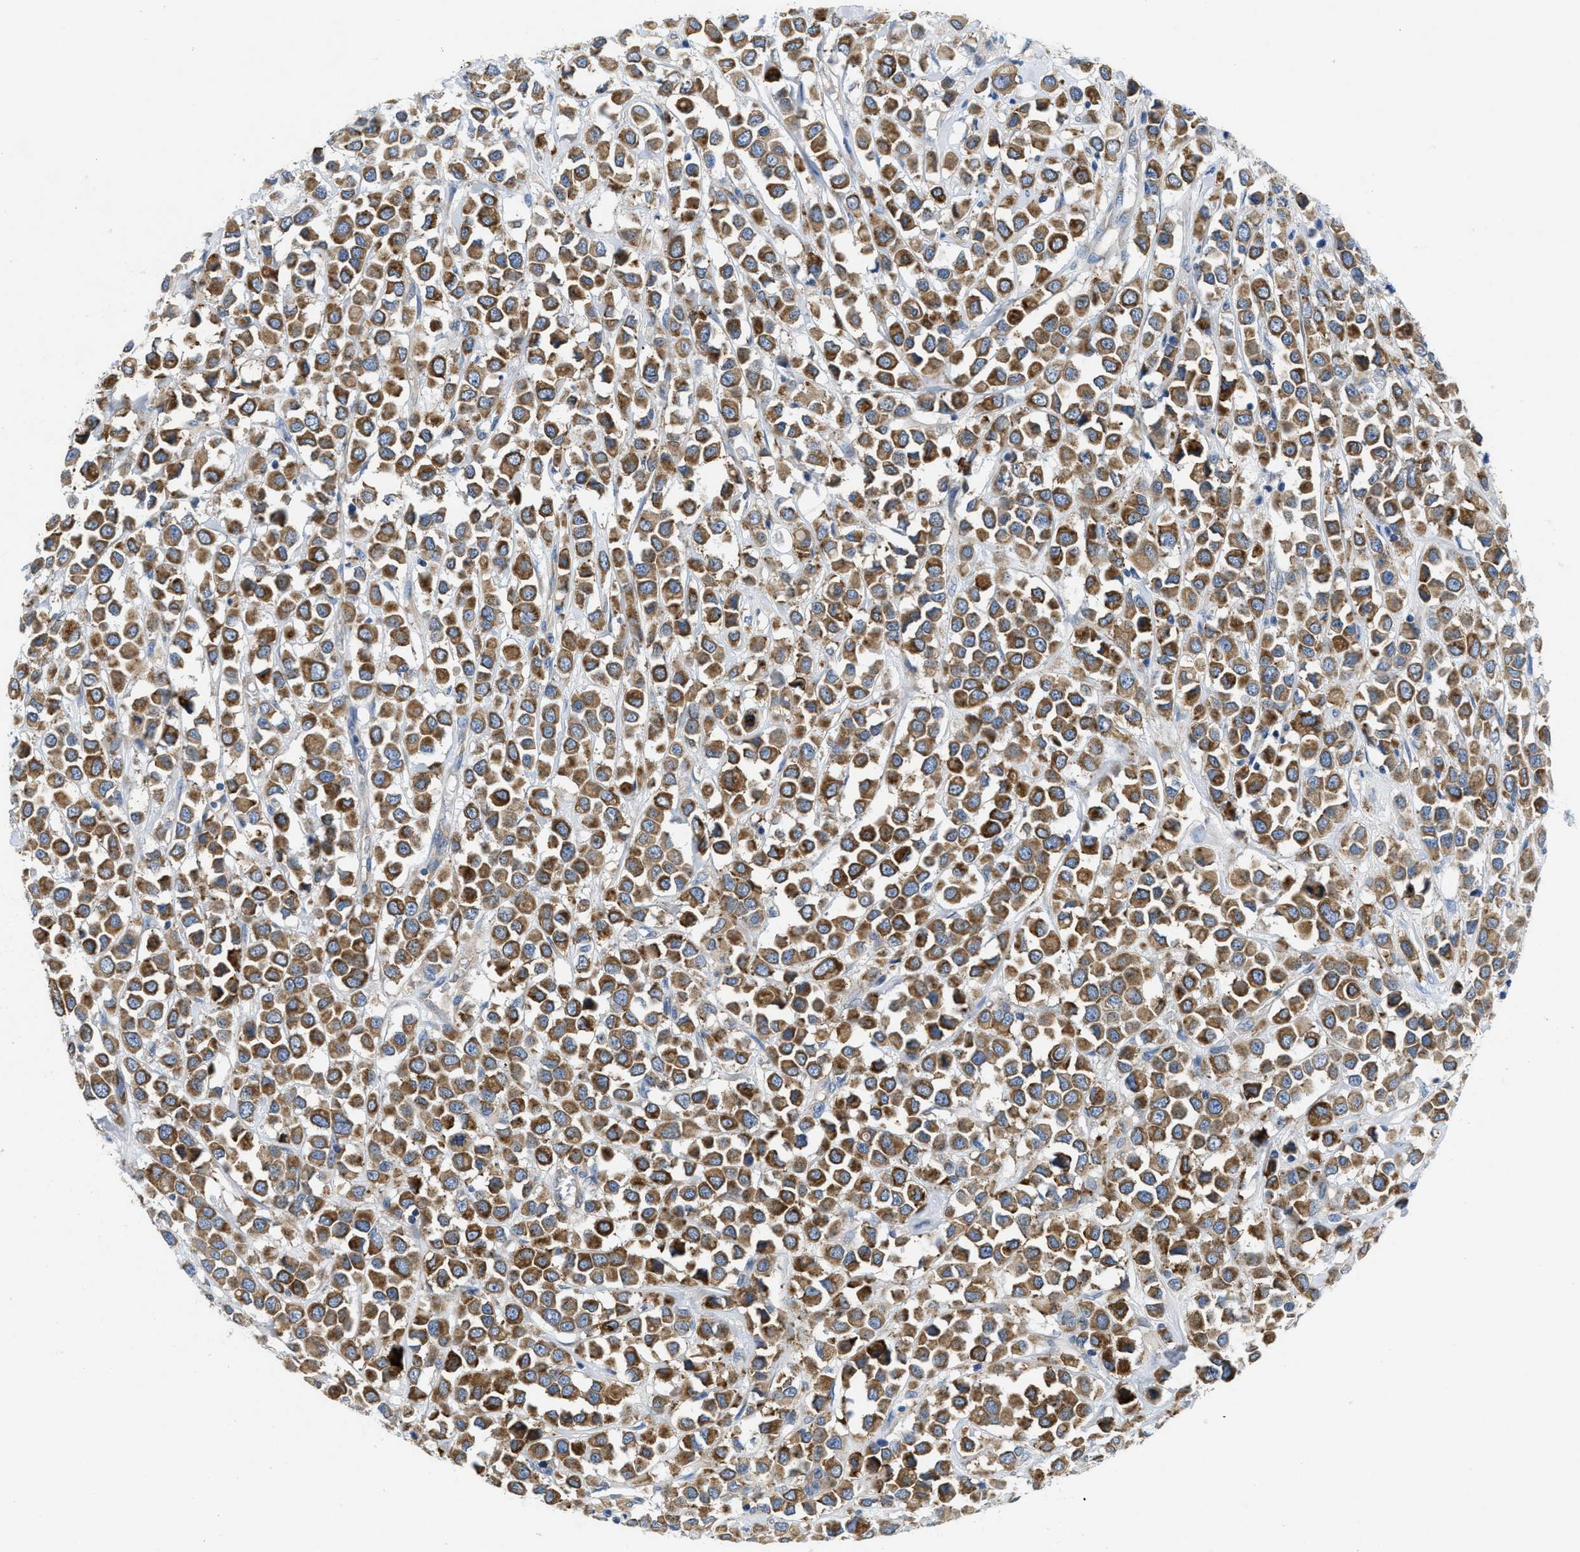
{"staining": {"intensity": "strong", "quantity": ">75%", "location": "cytoplasmic/membranous"}, "tissue": "breast cancer", "cell_type": "Tumor cells", "image_type": "cancer", "snomed": [{"axis": "morphology", "description": "Duct carcinoma"}, {"axis": "topography", "description": "Breast"}], "caption": "Immunohistochemical staining of human breast cancer (invasive ductal carcinoma) reveals strong cytoplasmic/membranous protein expression in about >75% of tumor cells.", "gene": "PGR", "patient": {"sex": "female", "age": 61}}